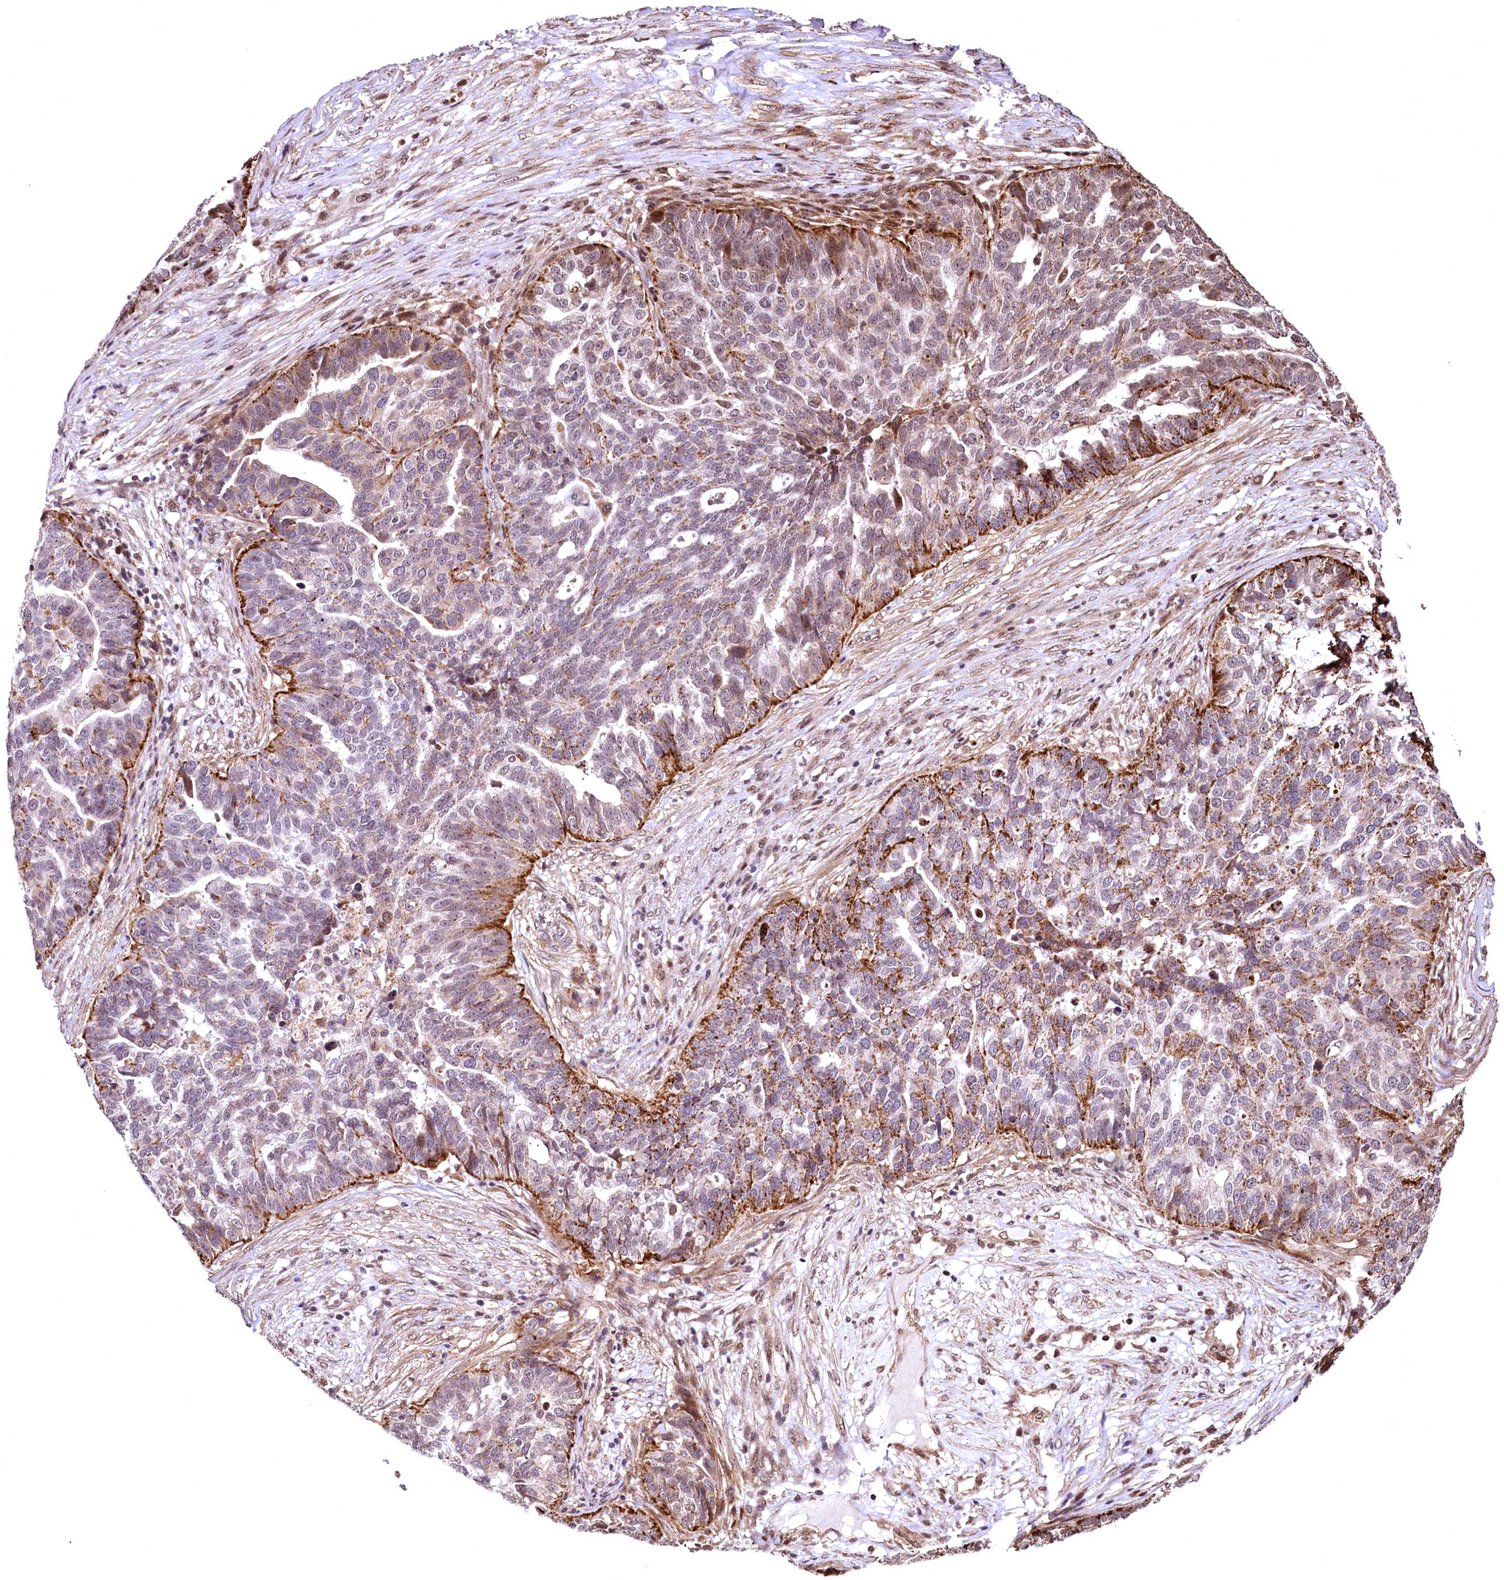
{"staining": {"intensity": "moderate", "quantity": "25%-75%", "location": "cytoplasmic/membranous"}, "tissue": "ovarian cancer", "cell_type": "Tumor cells", "image_type": "cancer", "snomed": [{"axis": "morphology", "description": "Cystadenocarcinoma, serous, NOS"}, {"axis": "topography", "description": "Ovary"}], "caption": "Ovarian cancer stained for a protein displays moderate cytoplasmic/membranous positivity in tumor cells. (DAB (3,3'-diaminobenzidine) IHC with brightfield microscopy, high magnification).", "gene": "PDS5B", "patient": {"sex": "female", "age": 59}}